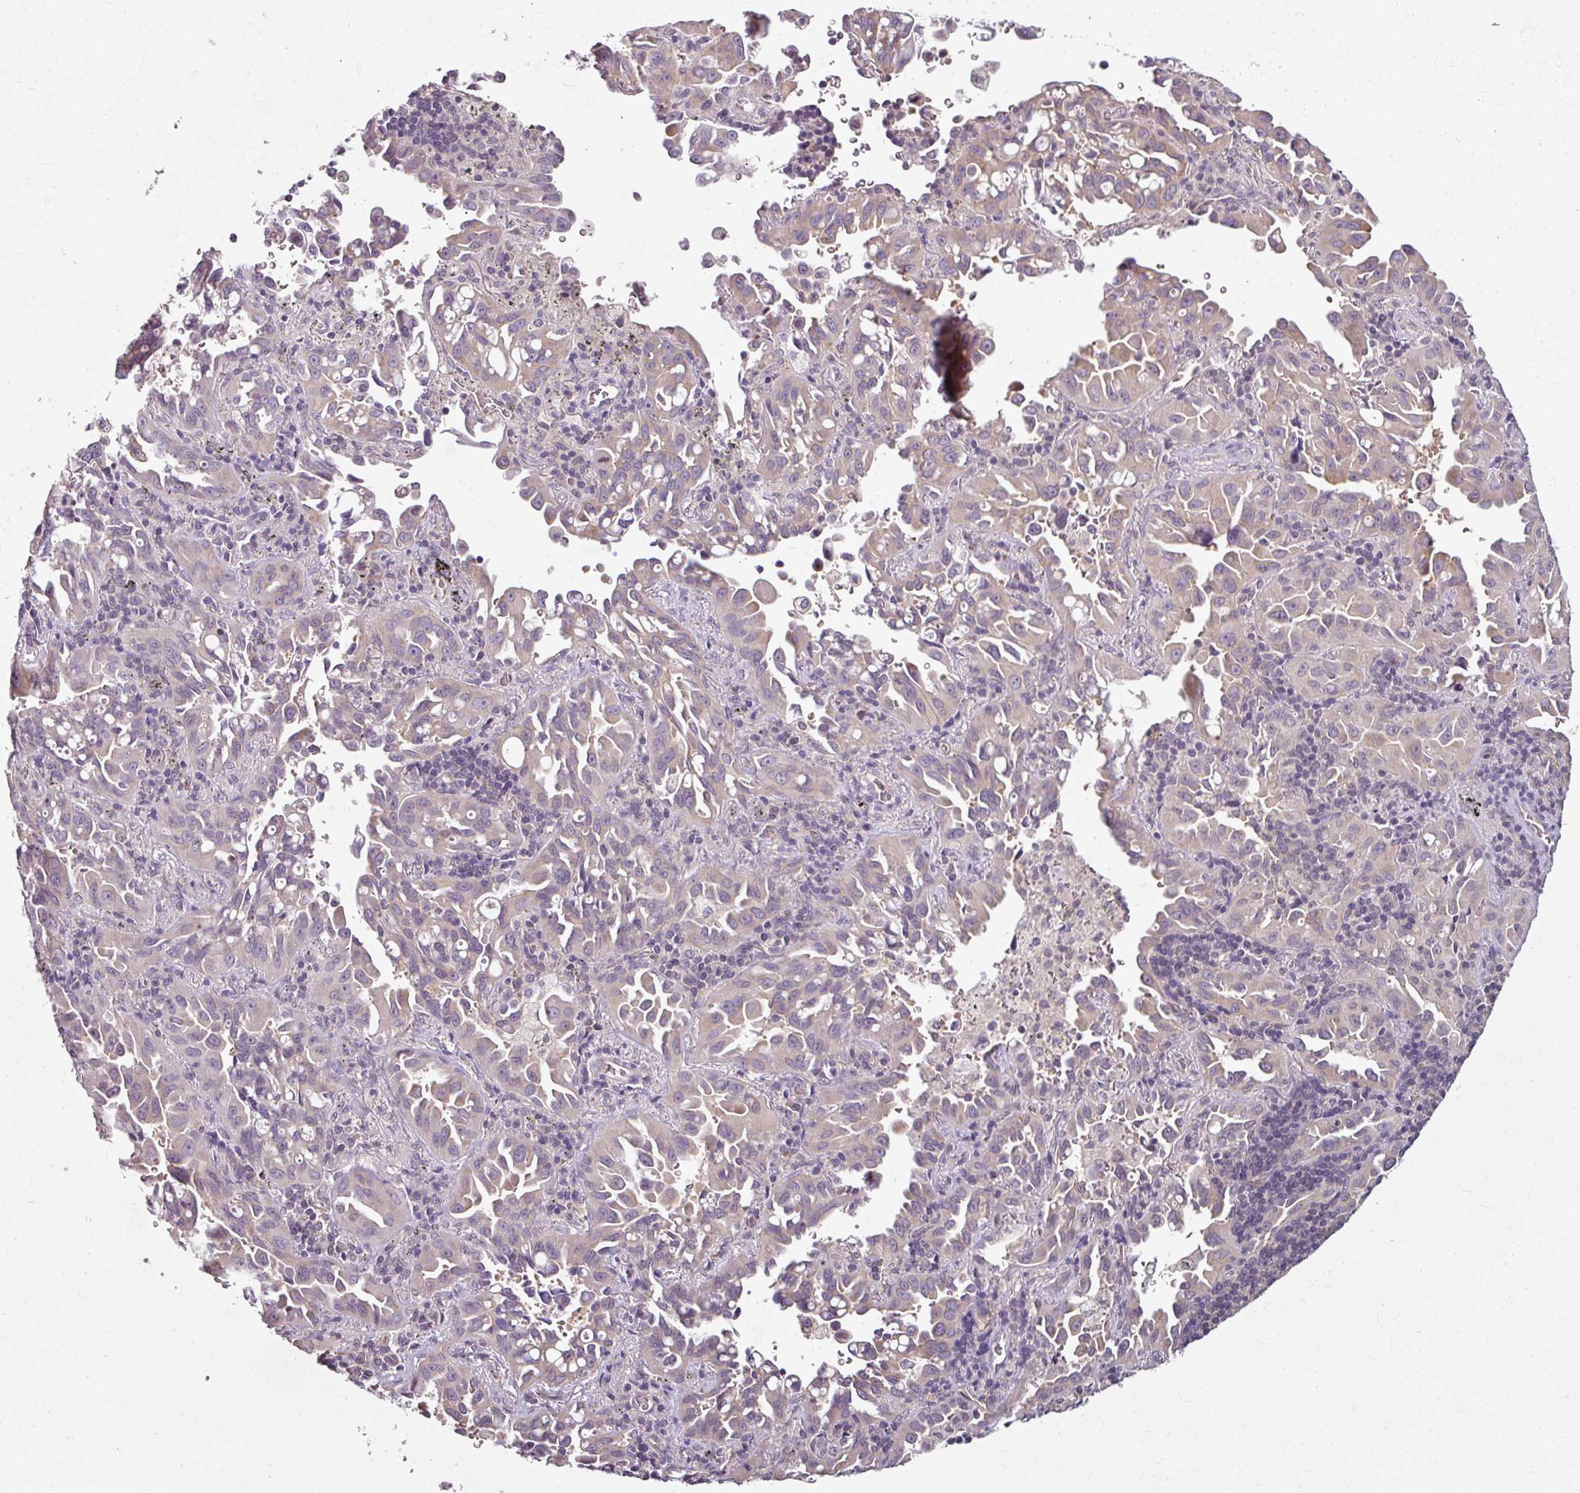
{"staining": {"intensity": "weak", "quantity": "25%-75%", "location": "cytoplasmic/membranous"}, "tissue": "lung cancer", "cell_type": "Tumor cells", "image_type": "cancer", "snomed": [{"axis": "morphology", "description": "Adenocarcinoma, NOS"}, {"axis": "topography", "description": "Lung"}], "caption": "Immunohistochemistry image of human lung adenocarcinoma stained for a protein (brown), which demonstrates low levels of weak cytoplasmic/membranous positivity in approximately 25%-75% of tumor cells.", "gene": "C19orf33", "patient": {"sex": "male", "age": 68}}